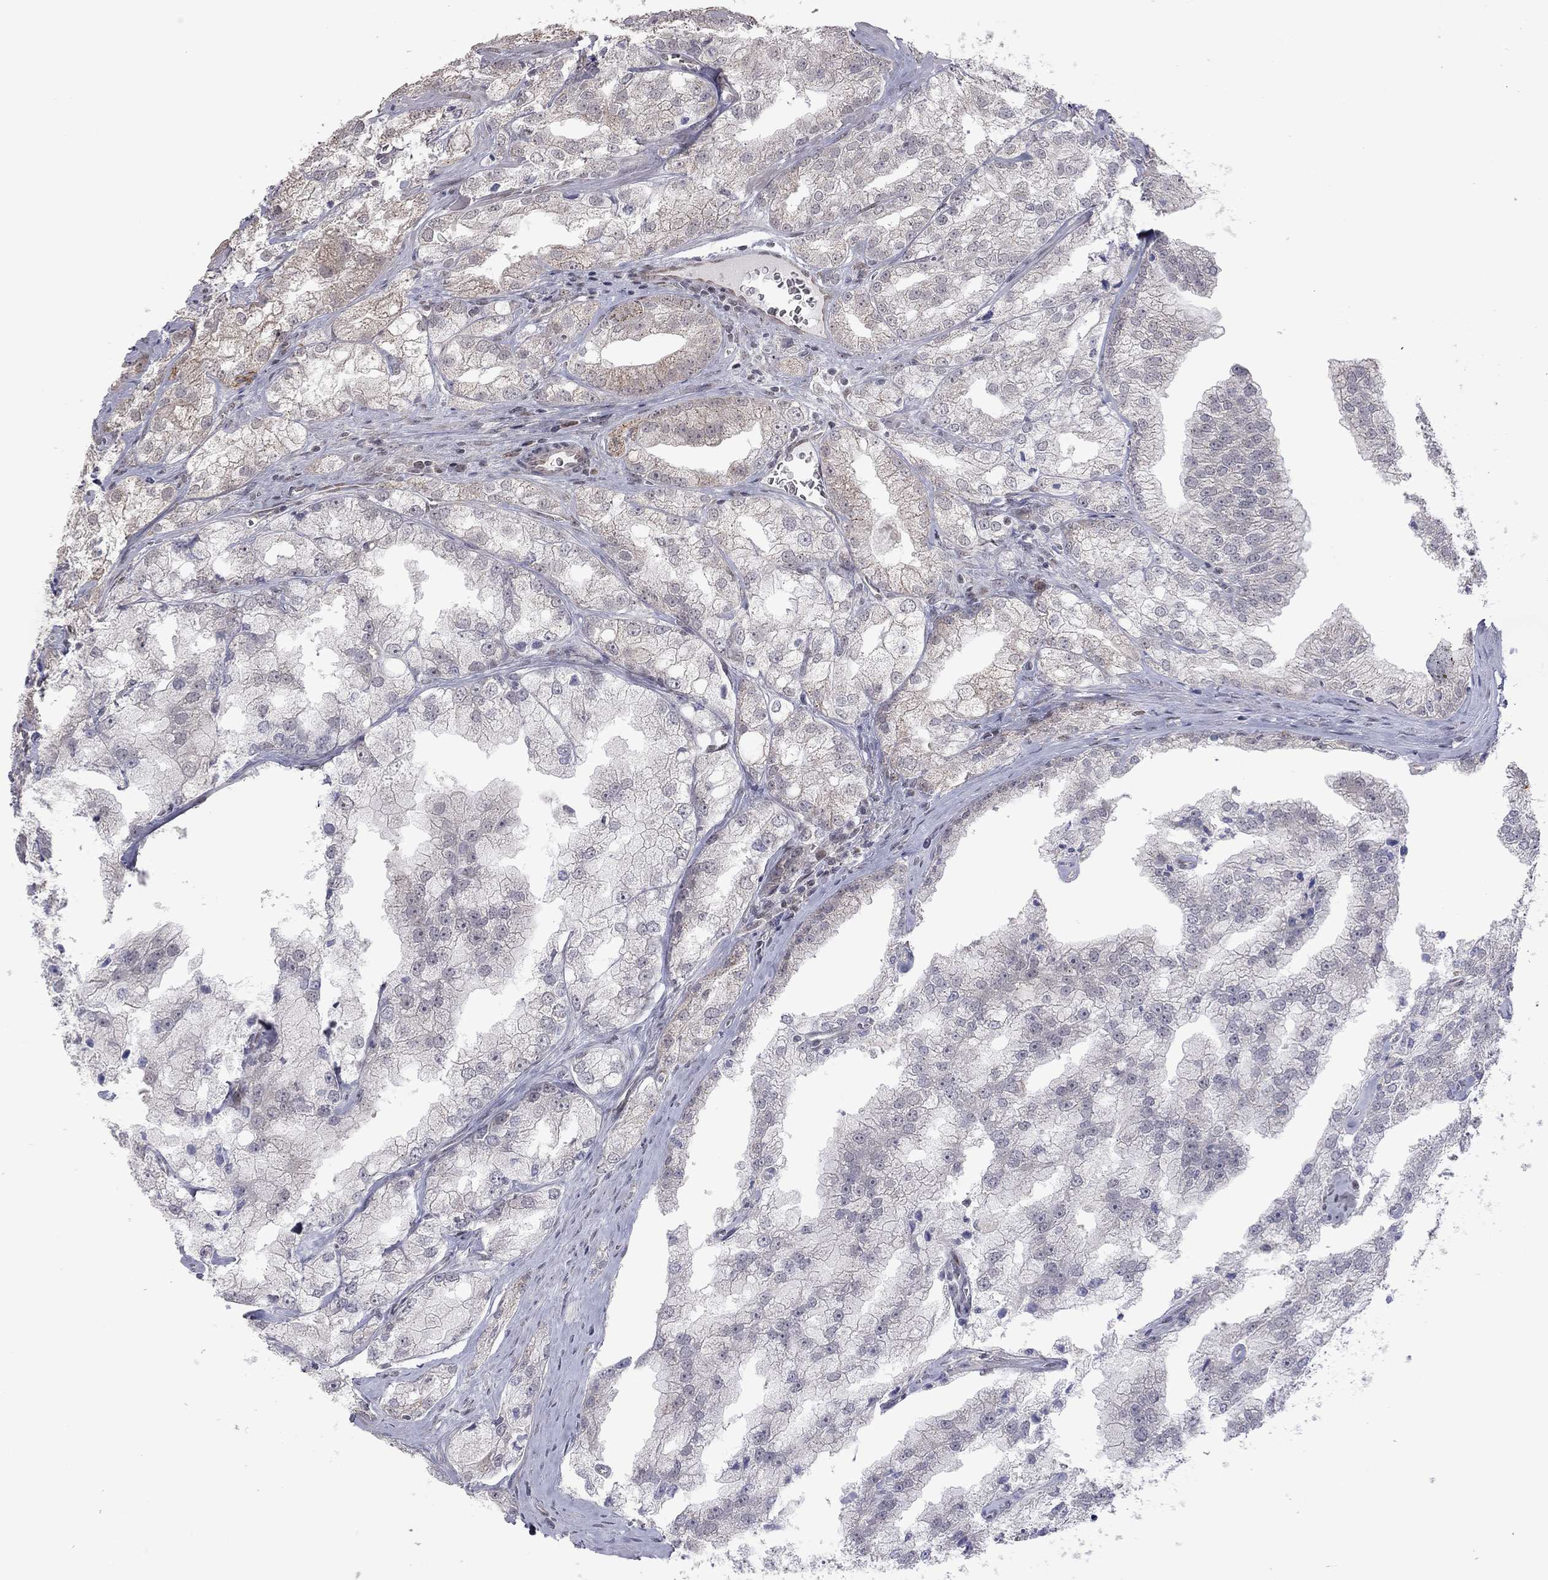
{"staining": {"intensity": "moderate", "quantity": "<25%", "location": "cytoplasmic/membranous"}, "tissue": "prostate cancer", "cell_type": "Tumor cells", "image_type": "cancer", "snomed": [{"axis": "morphology", "description": "Adenocarcinoma, NOS"}, {"axis": "topography", "description": "Prostate"}], "caption": "Prostate adenocarcinoma stained with DAB immunohistochemistry shows low levels of moderate cytoplasmic/membranous expression in approximately <25% of tumor cells. (Stains: DAB in brown, nuclei in blue, Microscopy: brightfield microscopy at high magnification).", "gene": "MC3R", "patient": {"sex": "male", "age": 70}}